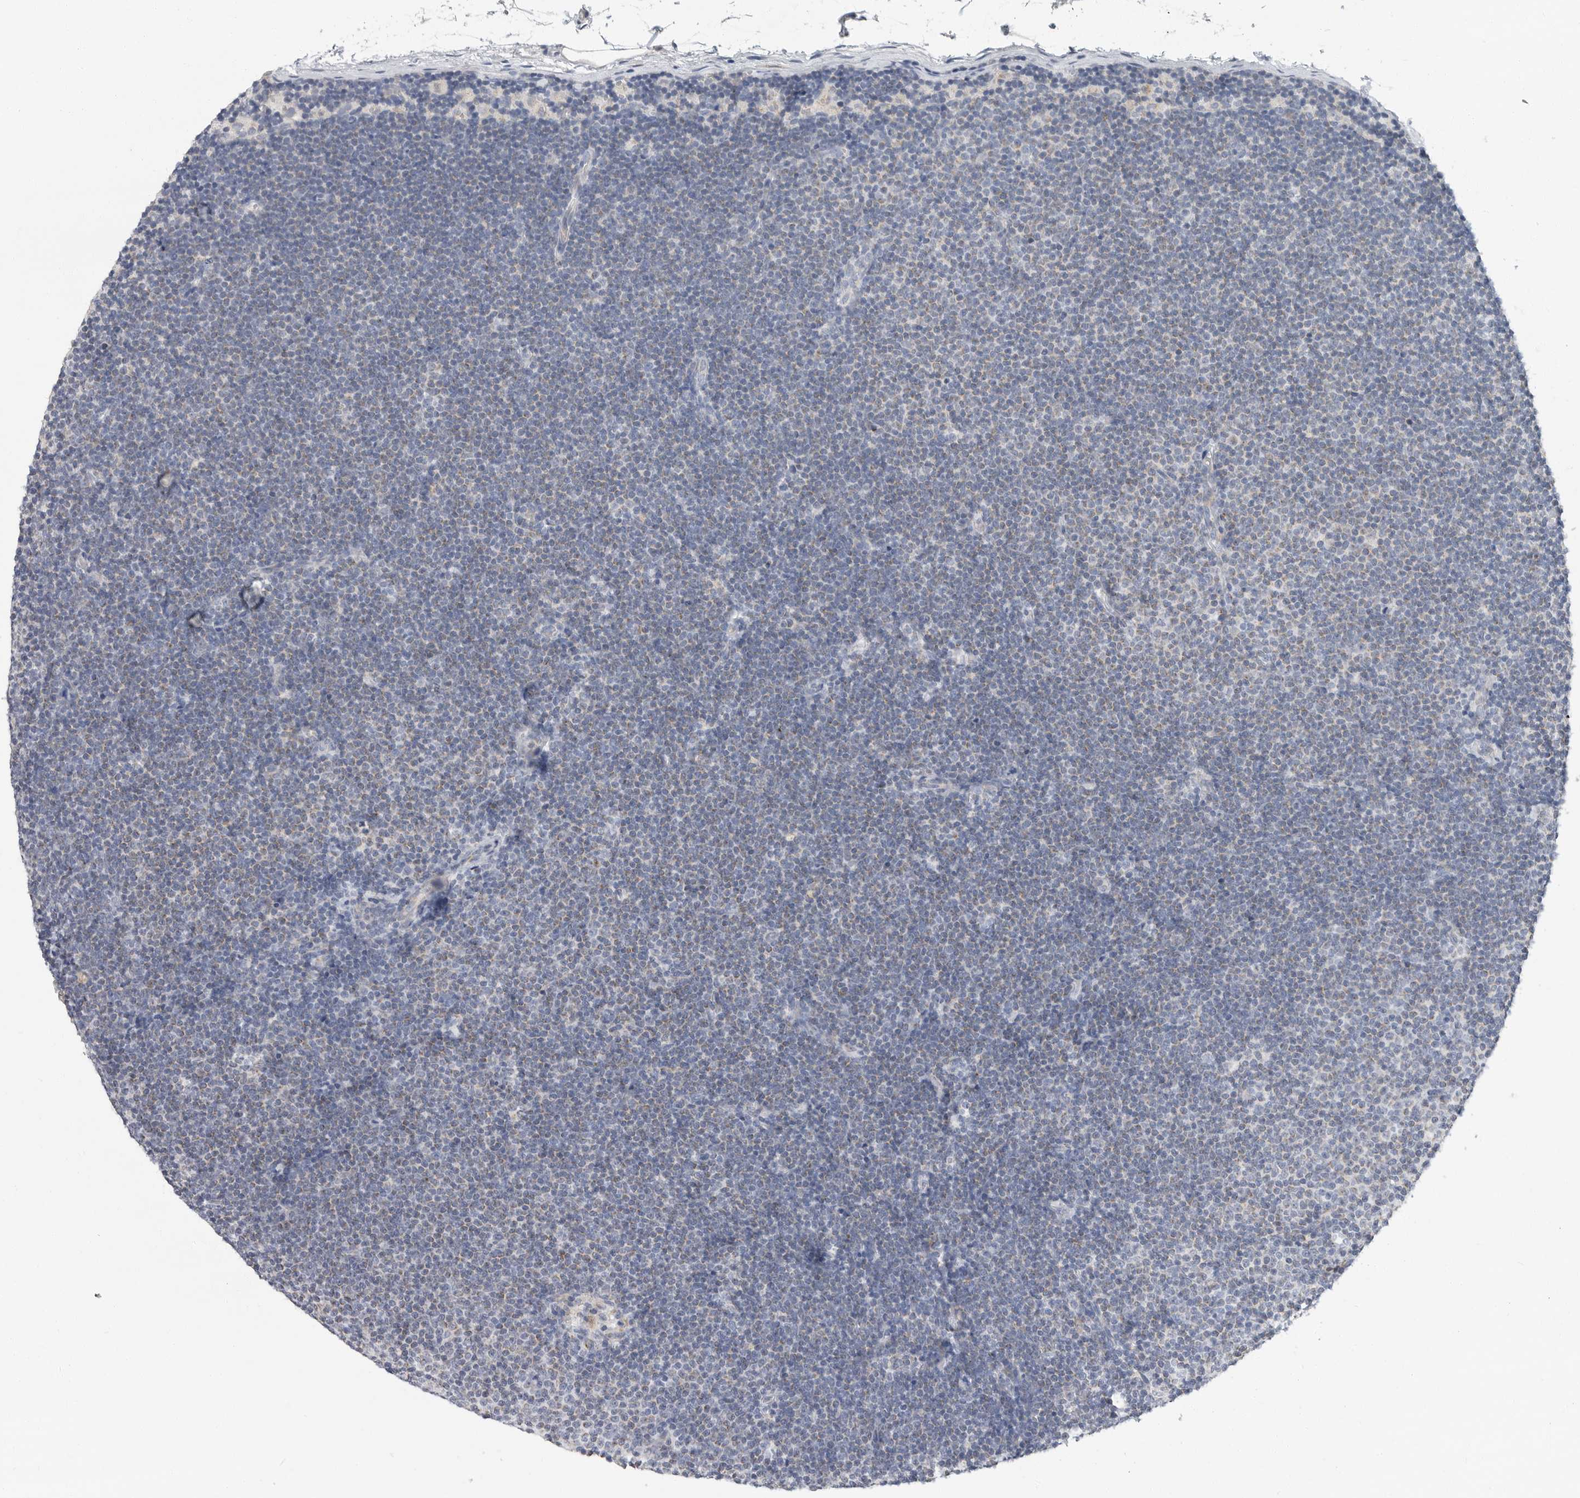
{"staining": {"intensity": "negative", "quantity": "none", "location": "none"}, "tissue": "lymphoma", "cell_type": "Tumor cells", "image_type": "cancer", "snomed": [{"axis": "morphology", "description": "Malignant lymphoma, non-Hodgkin's type, Low grade"}, {"axis": "topography", "description": "Lymph node"}], "caption": "Micrograph shows no significant protein expression in tumor cells of lymphoma. The staining was performed using DAB (3,3'-diaminobenzidine) to visualize the protein expression in brown, while the nuclei were stained in blue with hematoxylin (Magnification: 20x).", "gene": "PLN", "patient": {"sex": "female", "age": 53}}